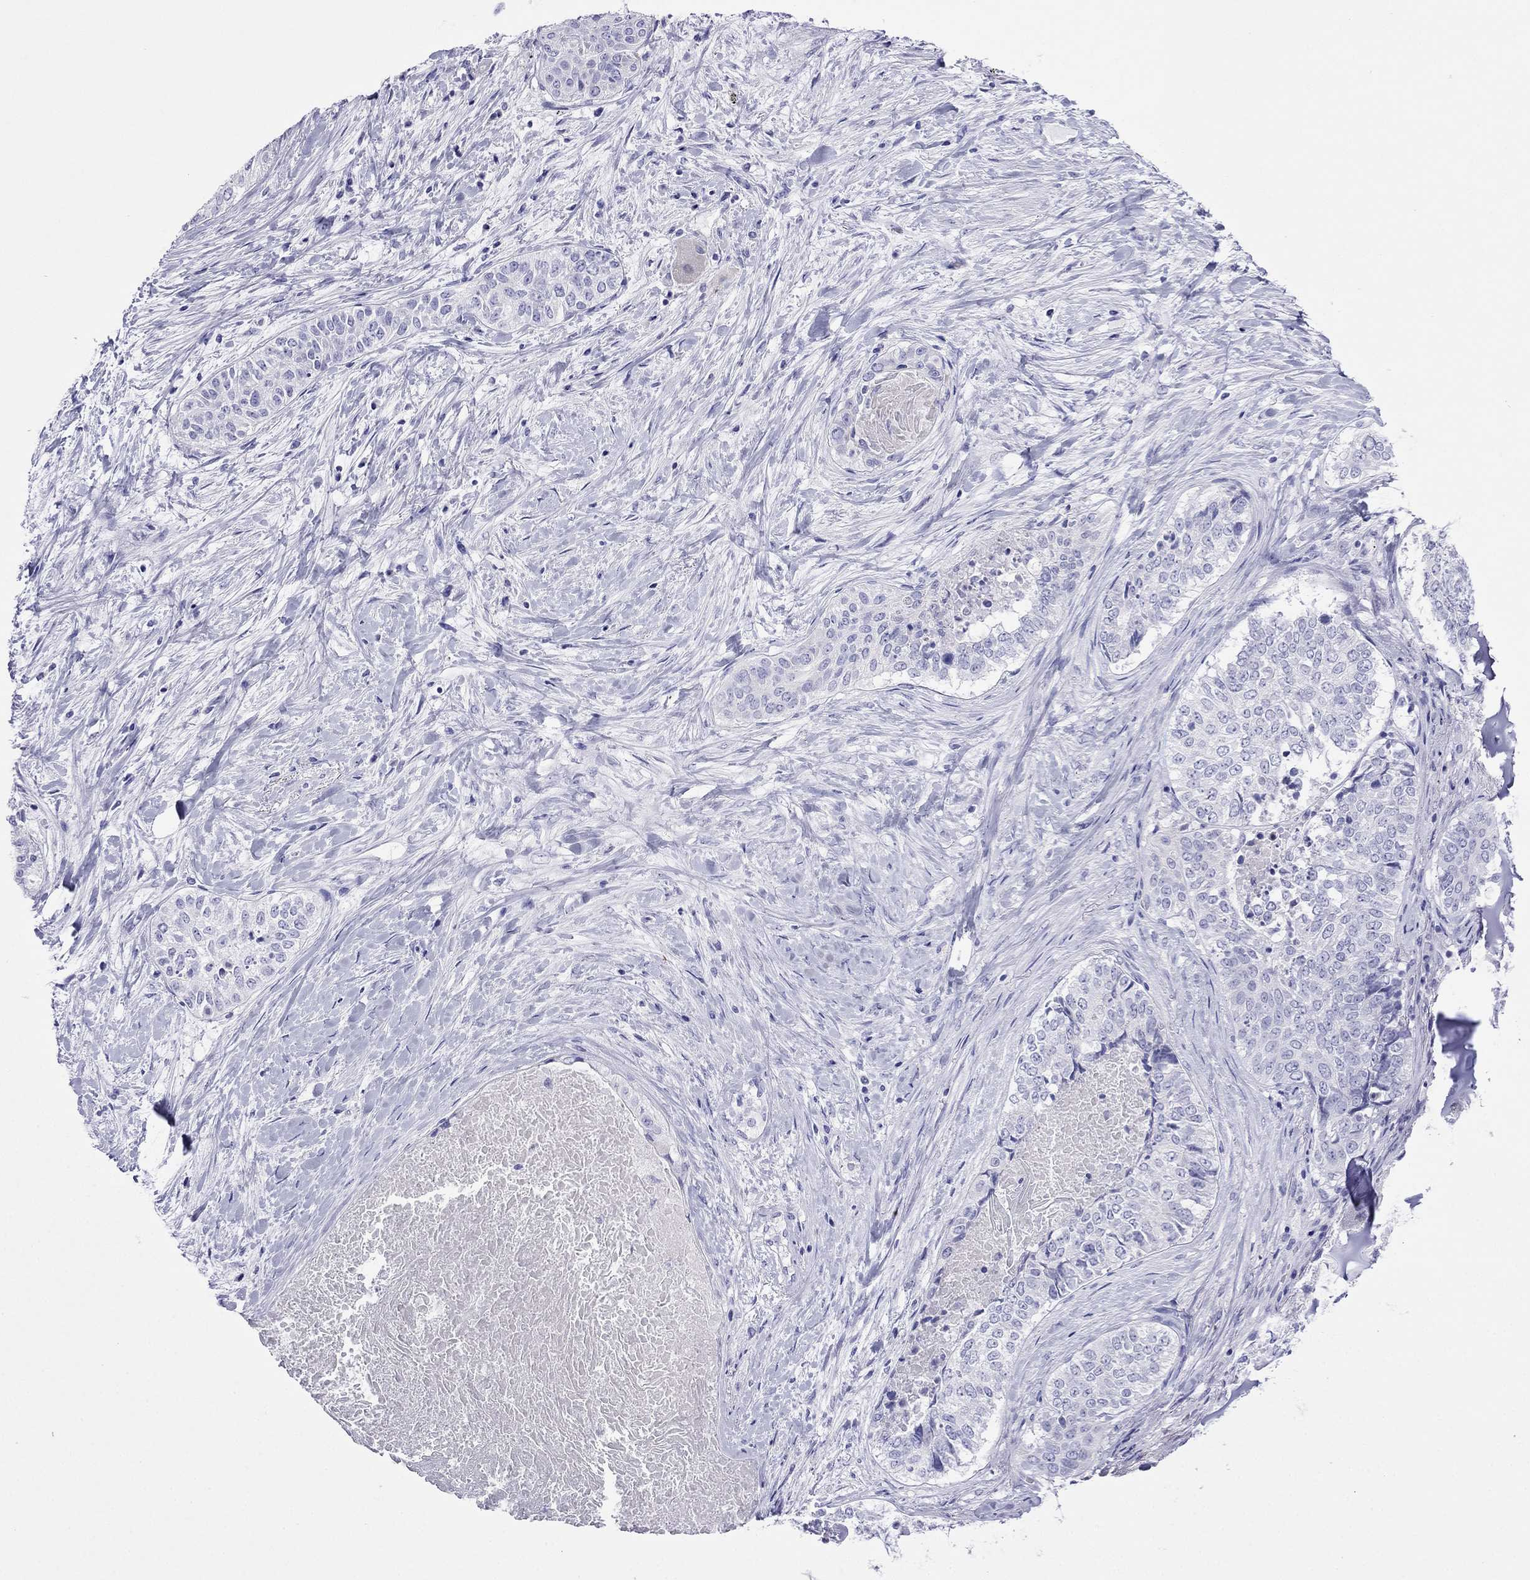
{"staining": {"intensity": "negative", "quantity": "none", "location": "none"}, "tissue": "lung cancer", "cell_type": "Tumor cells", "image_type": "cancer", "snomed": [{"axis": "morphology", "description": "Squamous cell carcinoma, NOS"}, {"axis": "topography", "description": "Lung"}], "caption": "A micrograph of human lung cancer (squamous cell carcinoma) is negative for staining in tumor cells.", "gene": "PCDHA6", "patient": {"sex": "male", "age": 64}}